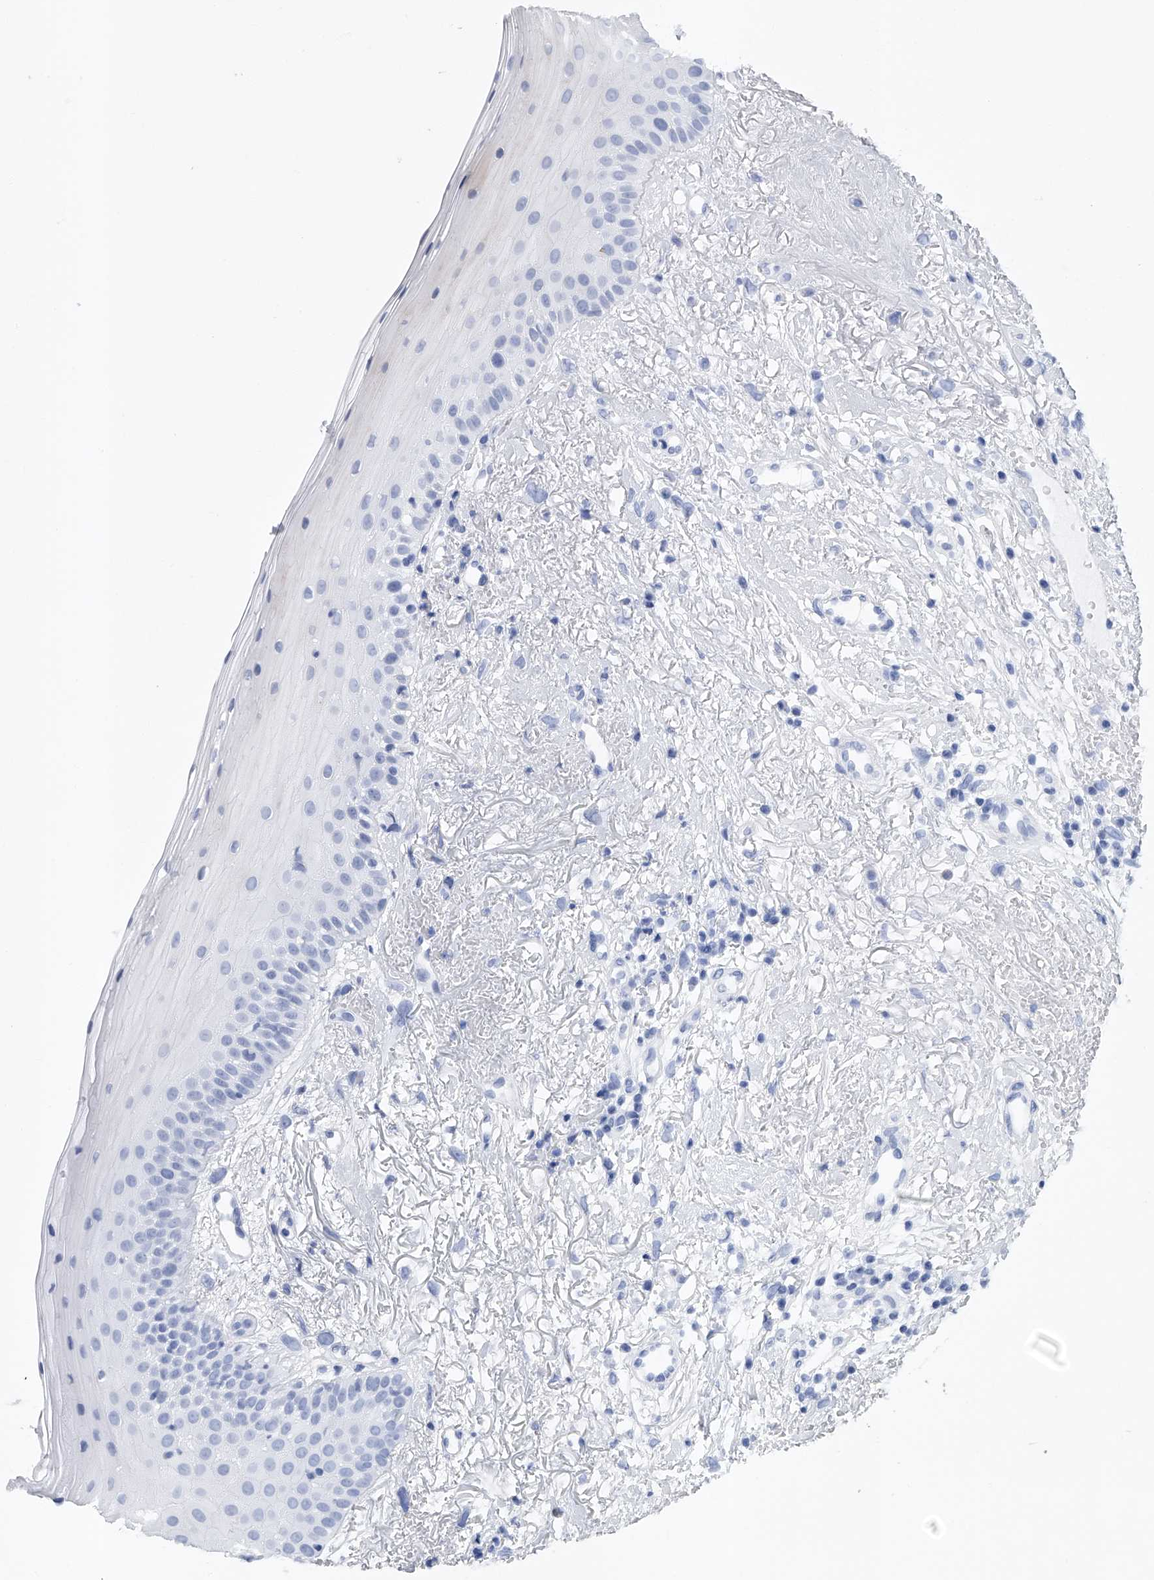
{"staining": {"intensity": "moderate", "quantity": "<25%", "location": "cytoplasmic/membranous"}, "tissue": "oral mucosa", "cell_type": "Squamous epithelial cells", "image_type": "normal", "snomed": [{"axis": "morphology", "description": "Normal tissue, NOS"}, {"axis": "topography", "description": "Oral tissue"}], "caption": "Protein staining by immunohistochemistry (IHC) shows moderate cytoplasmic/membranous staining in approximately <25% of squamous epithelial cells in unremarkable oral mucosa. (DAB (3,3'-diaminobenzidine) IHC with brightfield microscopy, high magnification).", "gene": "ENSG00000250424", "patient": {"sex": "female", "age": 63}}